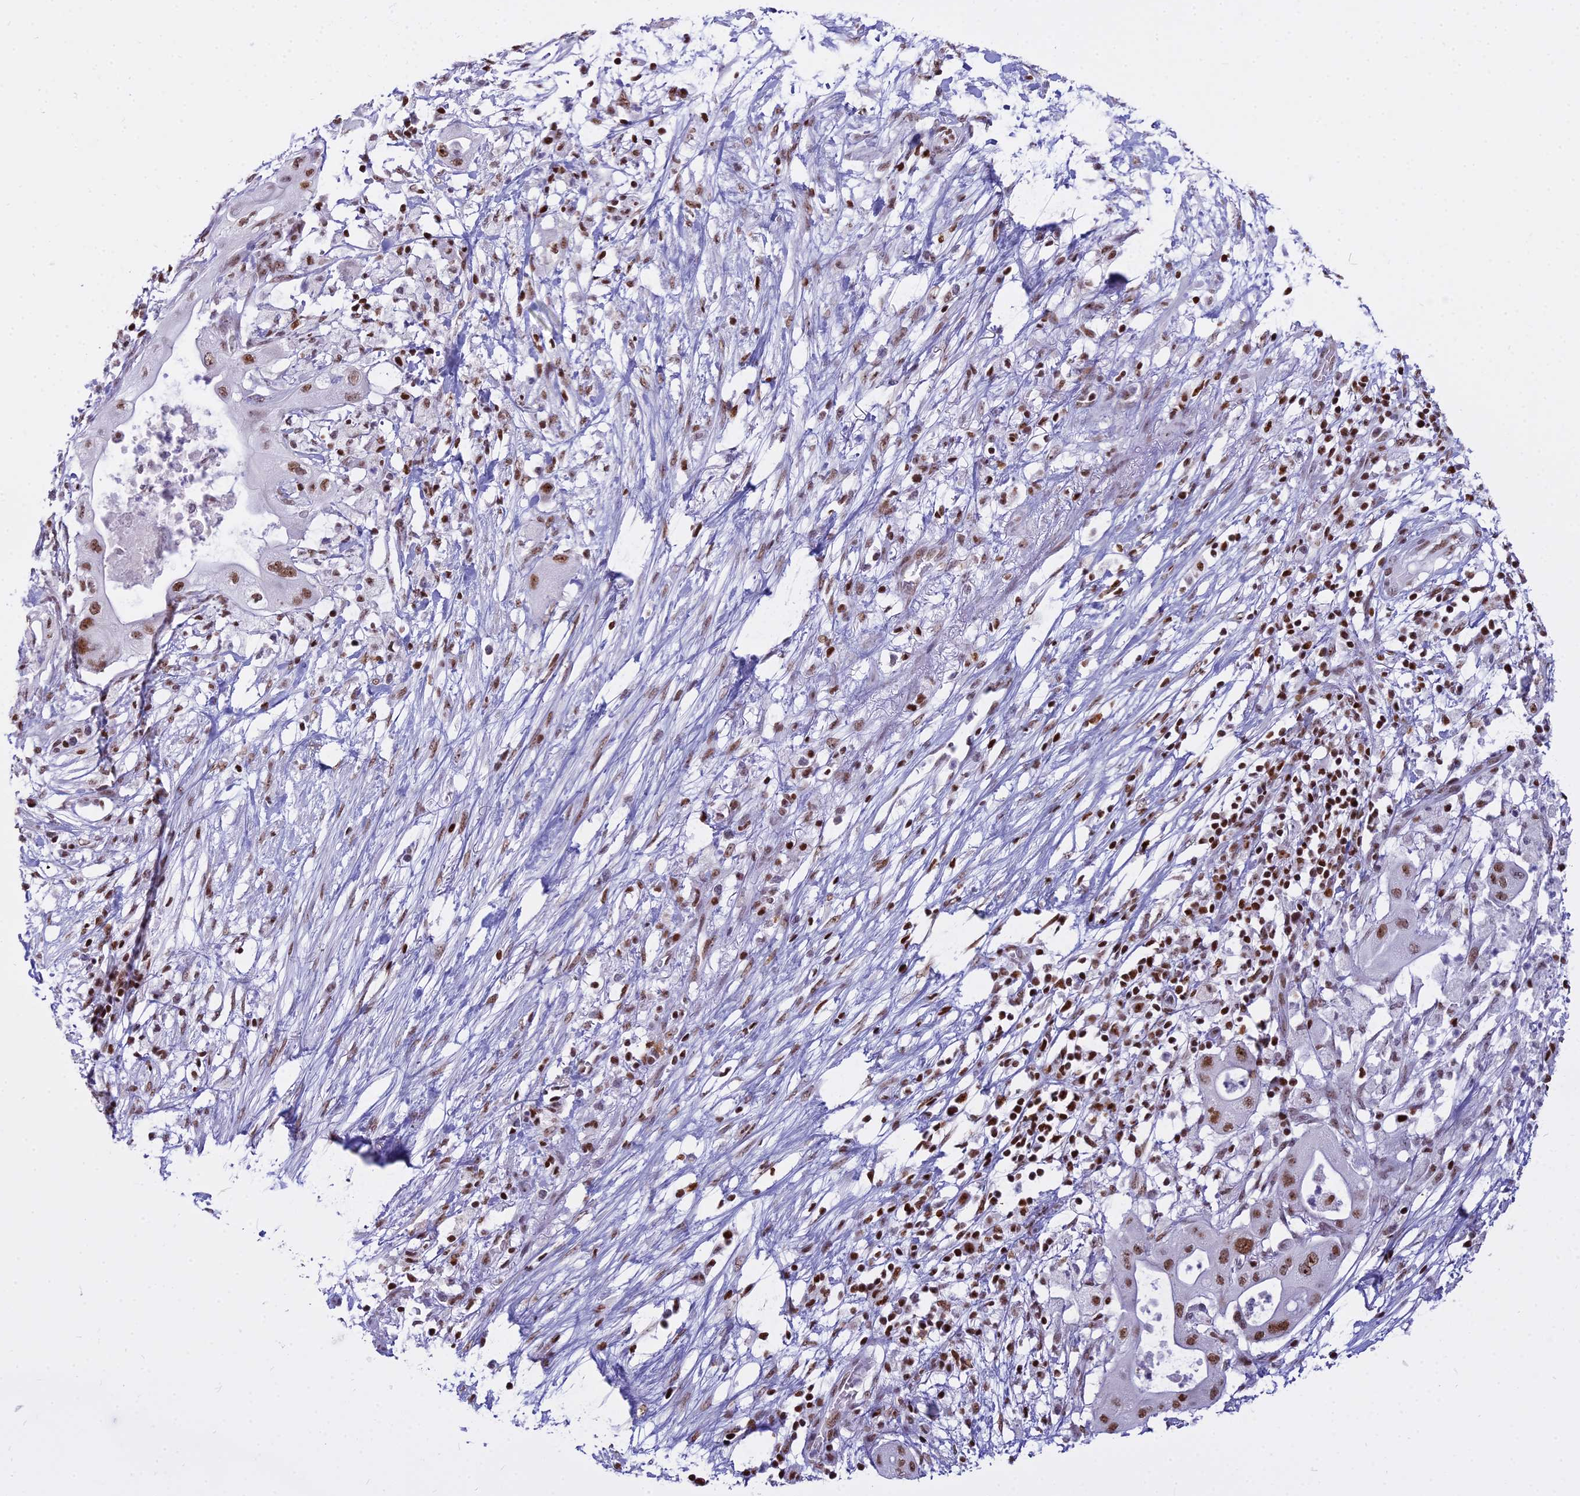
{"staining": {"intensity": "moderate", "quantity": ">75%", "location": "nuclear"}, "tissue": "pancreatic cancer", "cell_type": "Tumor cells", "image_type": "cancer", "snomed": [{"axis": "morphology", "description": "Adenocarcinoma, NOS"}, {"axis": "topography", "description": "Pancreas"}], "caption": "A brown stain labels moderate nuclear positivity of a protein in pancreatic adenocarcinoma tumor cells.", "gene": "PARP1", "patient": {"sex": "male", "age": 68}}